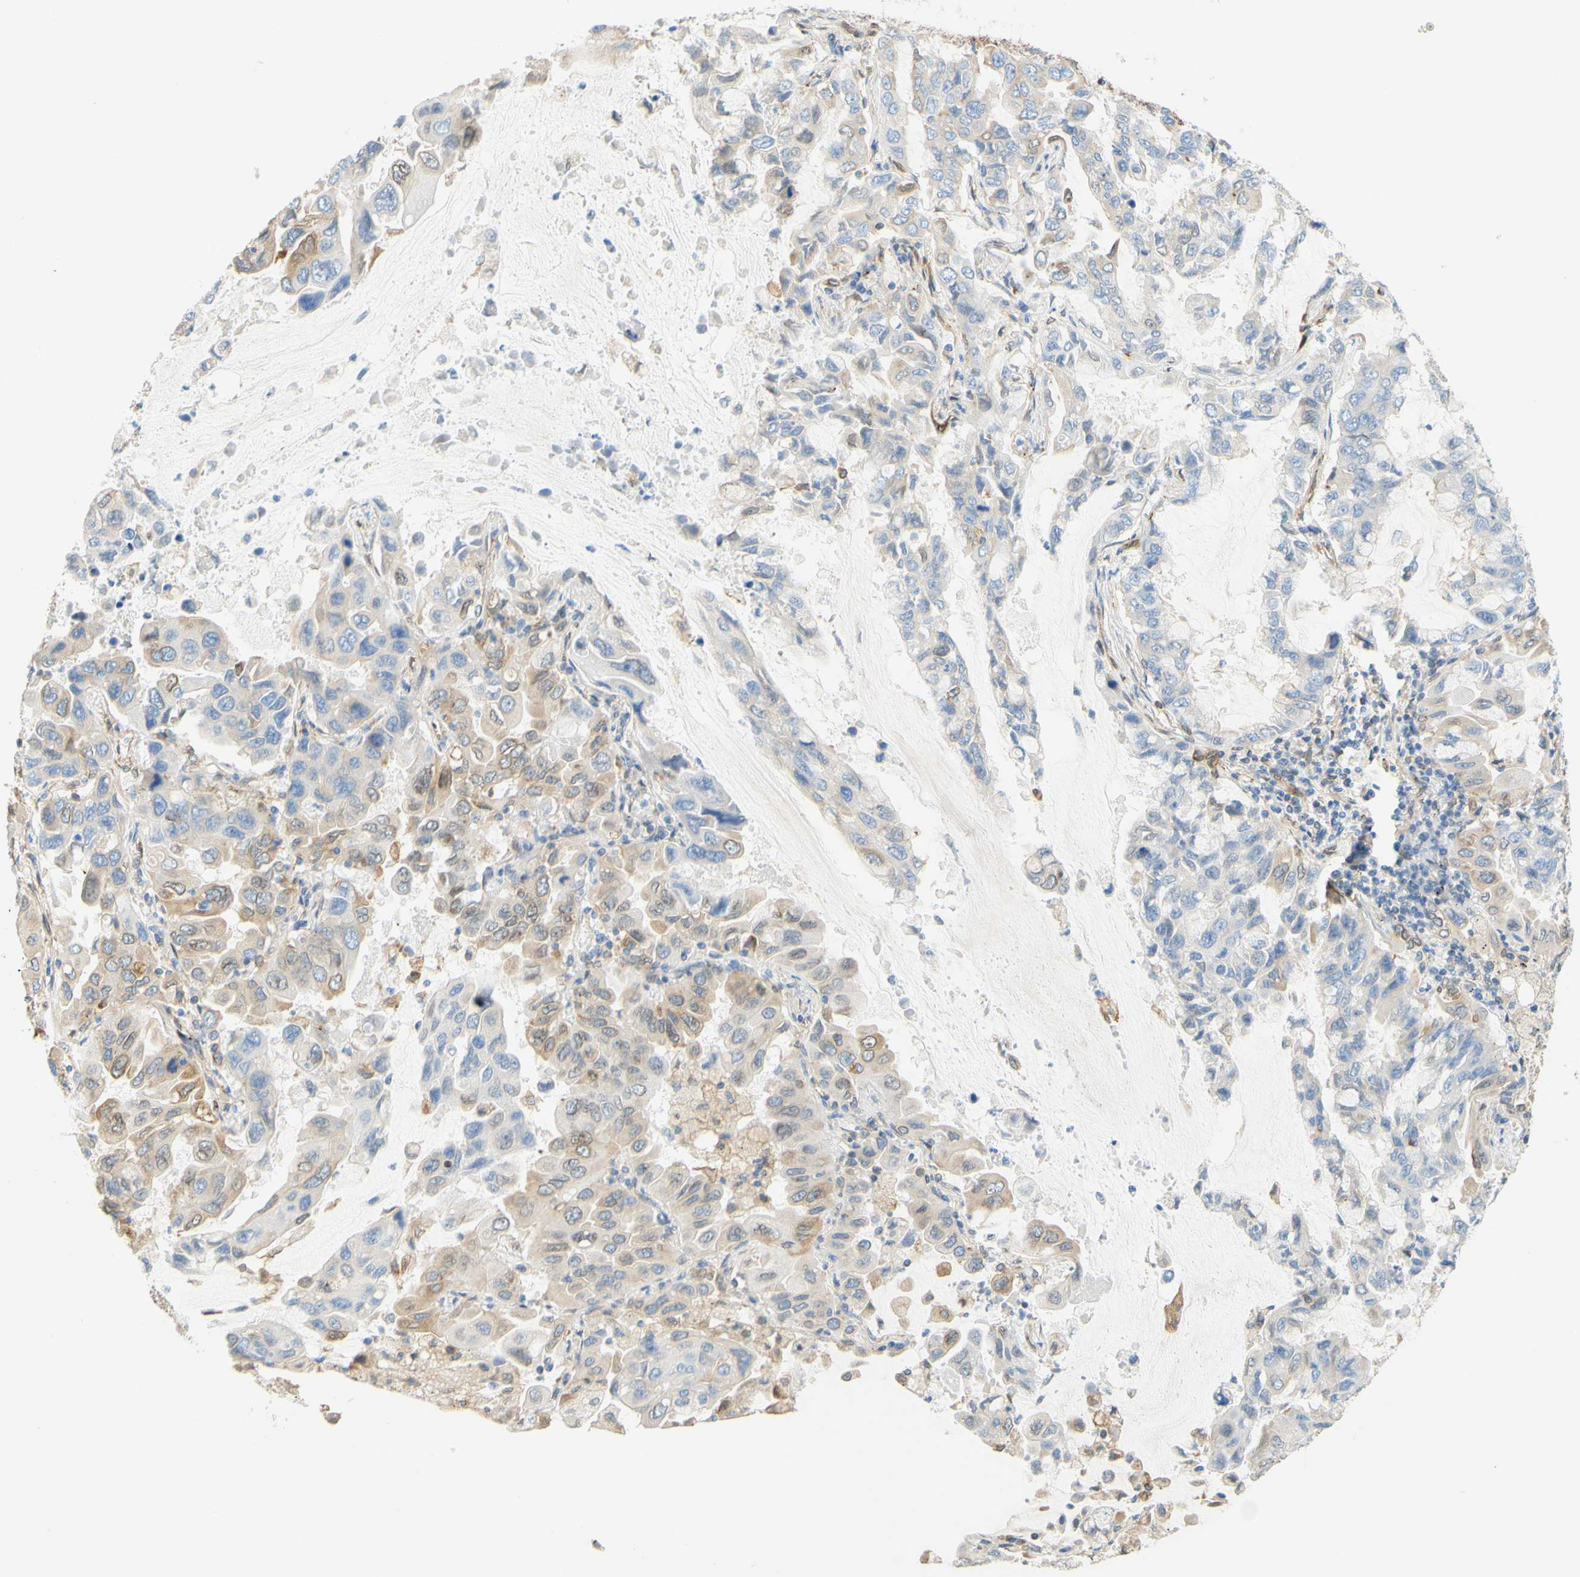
{"staining": {"intensity": "weak", "quantity": "<25%", "location": "cytoplasmic/membranous,nuclear"}, "tissue": "lung cancer", "cell_type": "Tumor cells", "image_type": "cancer", "snomed": [{"axis": "morphology", "description": "Adenocarcinoma, NOS"}, {"axis": "topography", "description": "Lung"}], "caption": "High power microscopy image of an immunohistochemistry image of lung adenocarcinoma, revealing no significant positivity in tumor cells.", "gene": "ENDOD1", "patient": {"sex": "male", "age": 64}}